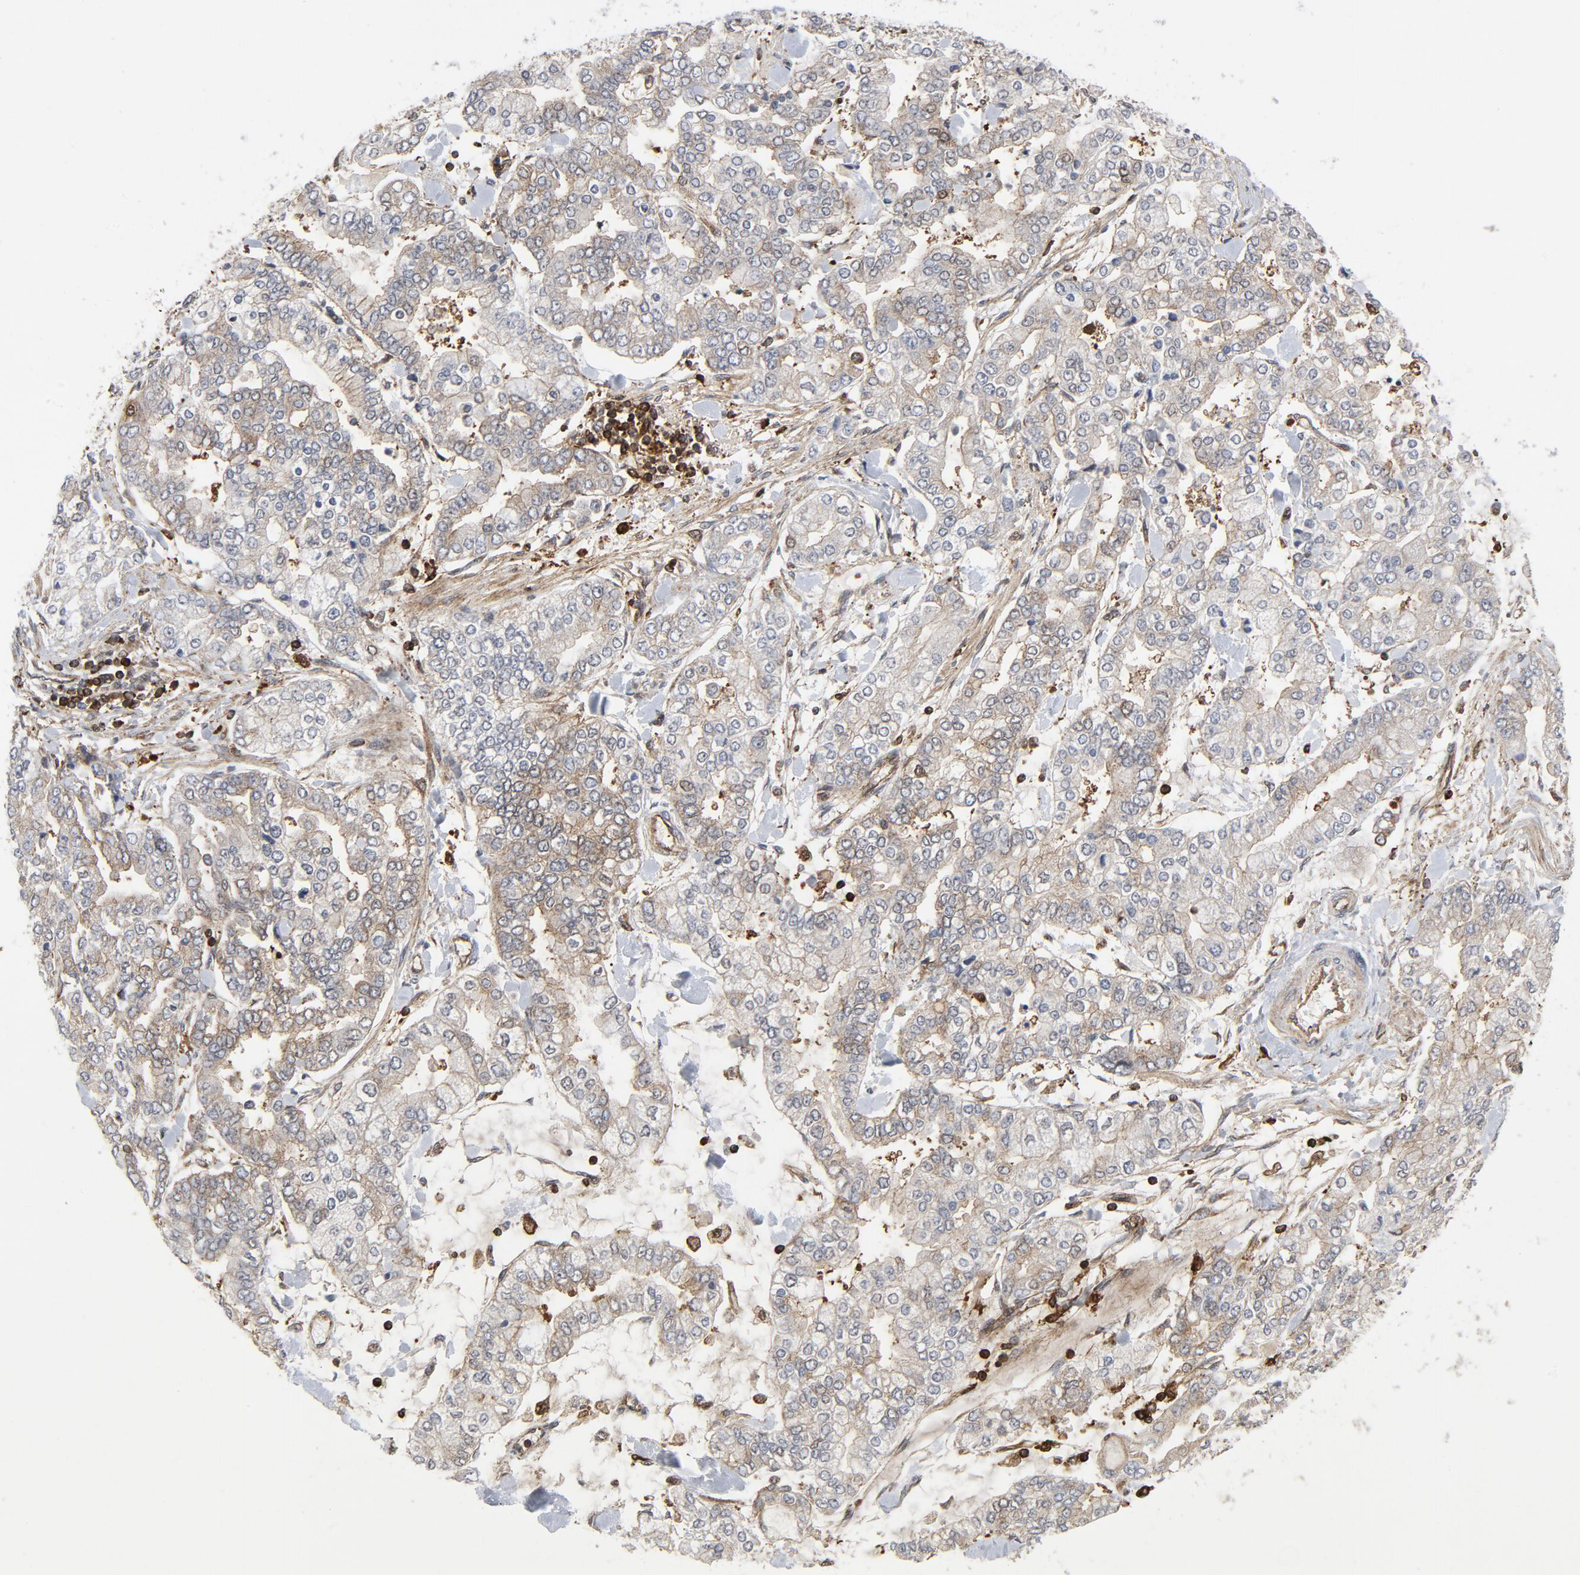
{"staining": {"intensity": "weak", "quantity": ">75%", "location": "cytoplasmic/membranous"}, "tissue": "stomach cancer", "cell_type": "Tumor cells", "image_type": "cancer", "snomed": [{"axis": "morphology", "description": "Normal tissue, NOS"}, {"axis": "morphology", "description": "Adenocarcinoma, NOS"}, {"axis": "topography", "description": "Stomach, upper"}, {"axis": "topography", "description": "Stomach"}], "caption": "Human stomach cancer stained with a brown dye exhibits weak cytoplasmic/membranous positive positivity in about >75% of tumor cells.", "gene": "YES1", "patient": {"sex": "male", "age": 76}}